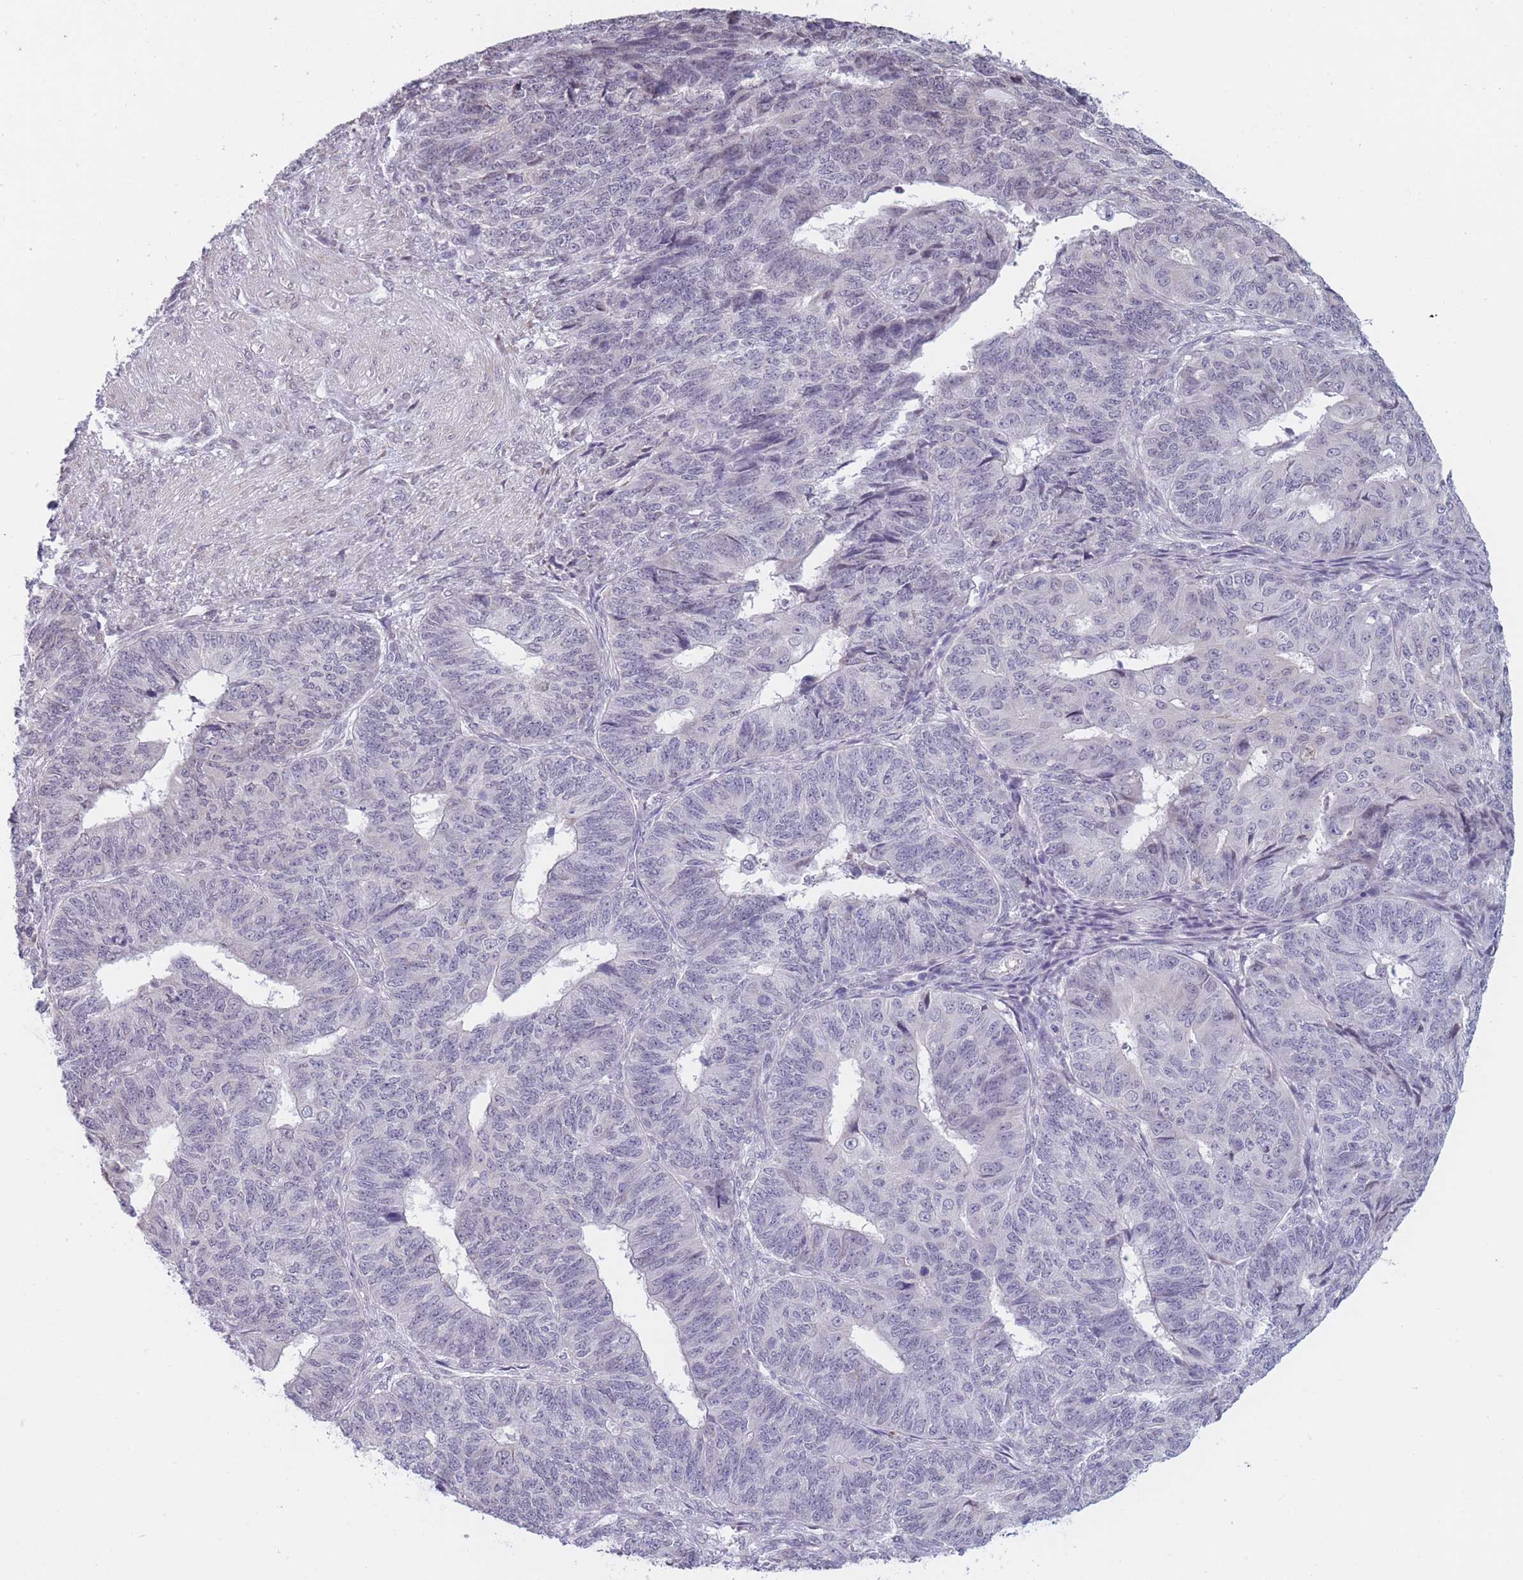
{"staining": {"intensity": "negative", "quantity": "none", "location": "none"}, "tissue": "endometrial cancer", "cell_type": "Tumor cells", "image_type": "cancer", "snomed": [{"axis": "morphology", "description": "Adenocarcinoma, NOS"}, {"axis": "topography", "description": "Endometrium"}], "caption": "Endometrial cancer (adenocarcinoma) stained for a protein using immunohistochemistry reveals no positivity tumor cells.", "gene": "COL27A1", "patient": {"sex": "female", "age": 32}}